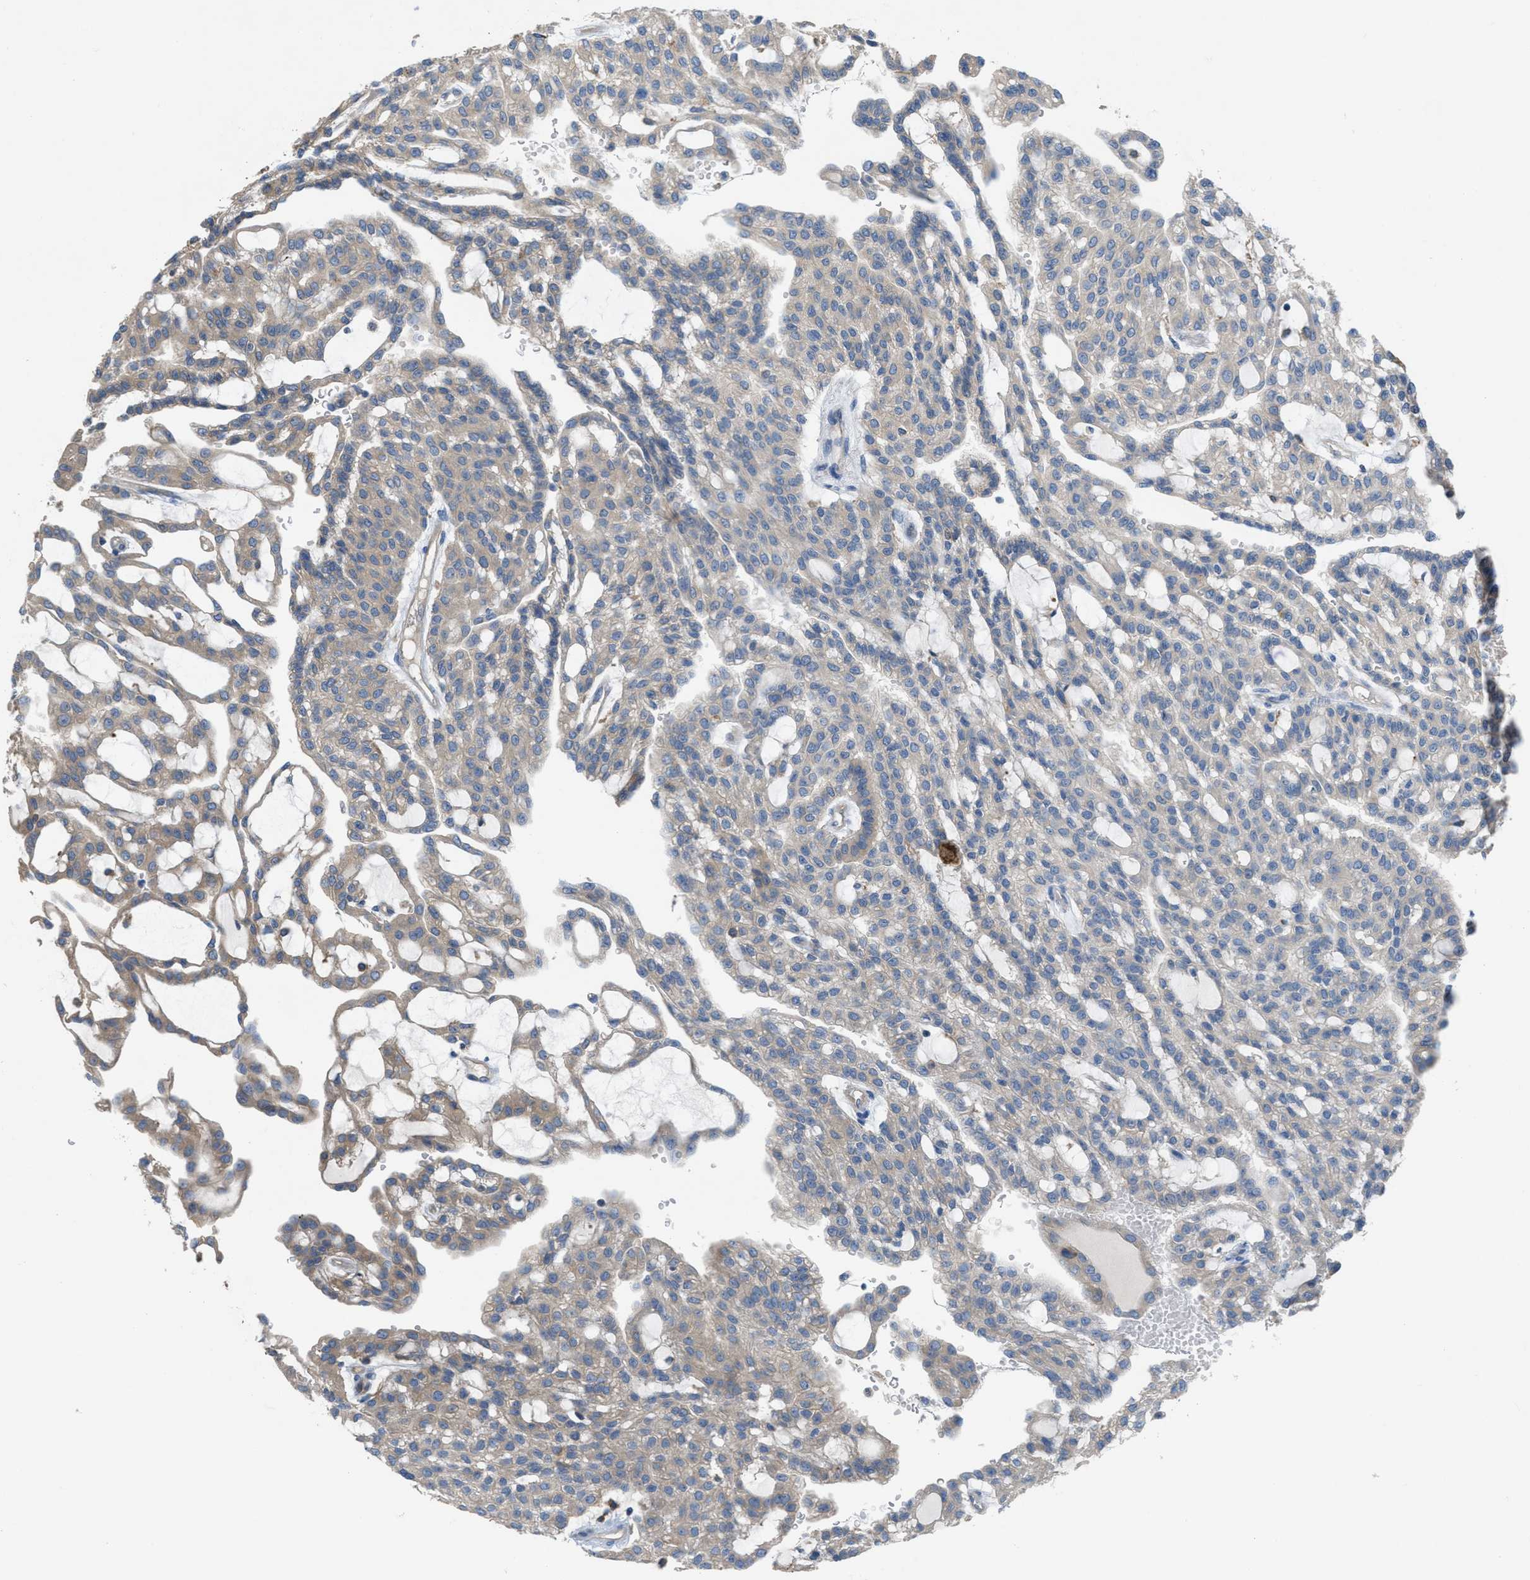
{"staining": {"intensity": "weak", "quantity": ">75%", "location": "cytoplasmic/membranous"}, "tissue": "renal cancer", "cell_type": "Tumor cells", "image_type": "cancer", "snomed": [{"axis": "morphology", "description": "Adenocarcinoma, NOS"}, {"axis": "topography", "description": "Kidney"}], "caption": "The photomicrograph exhibits a brown stain indicating the presence of a protein in the cytoplasmic/membranous of tumor cells in adenocarcinoma (renal). (IHC, brightfield microscopy, high magnification).", "gene": "UBA5", "patient": {"sex": "male", "age": 63}}